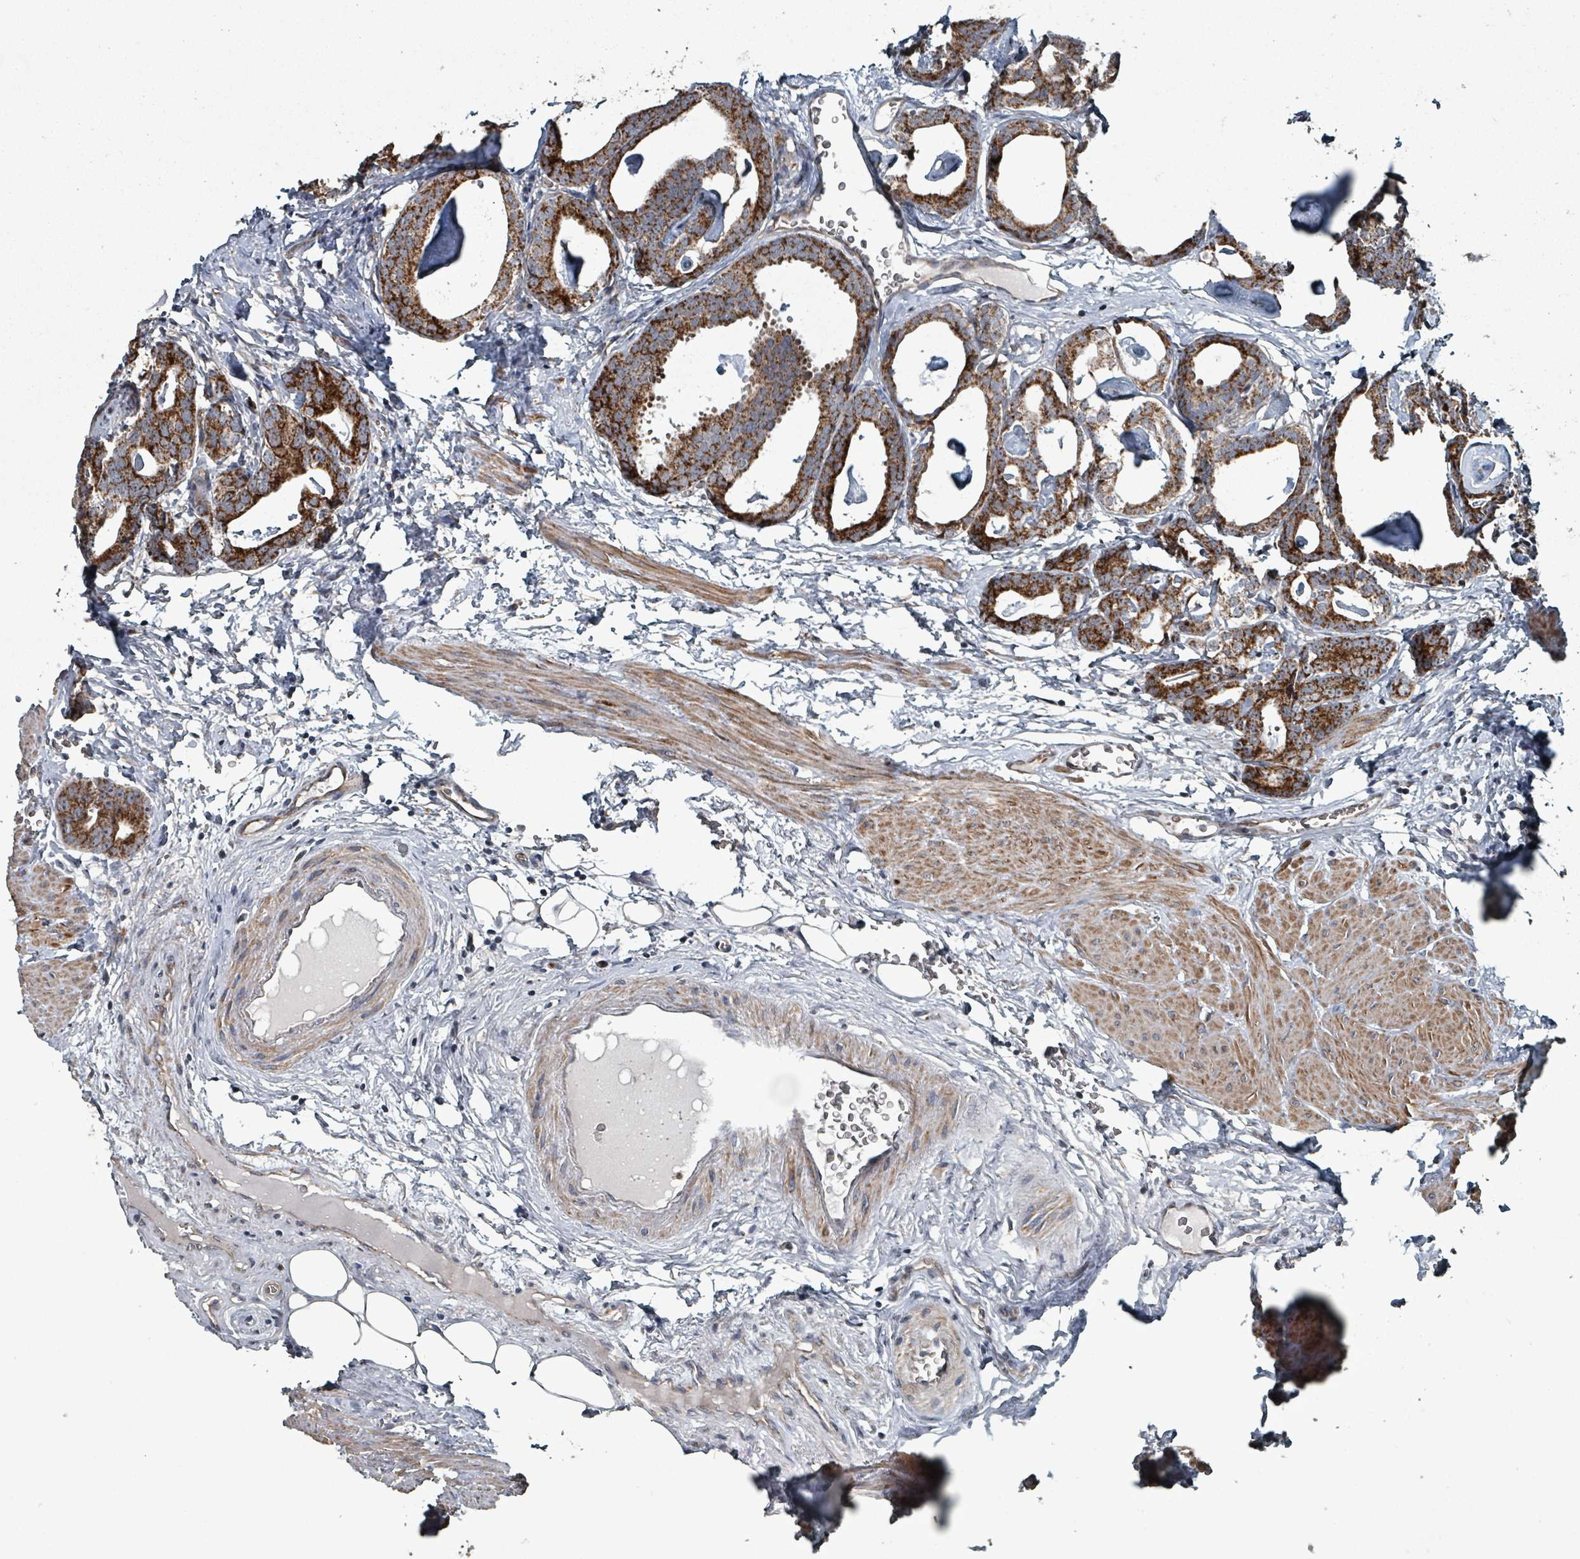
{"staining": {"intensity": "strong", "quantity": ">75%", "location": "cytoplasmic/membranous"}, "tissue": "prostate cancer", "cell_type": "Tumor cells", "image_type": "cancer", "snomed": [{"axis": "morphology", "description": "Adenocarcinoma, Low grade"}, {"axis": "topography", "description": "Prostate"}], "caption": "This image shows IHC staining of human prostate cancer, with high strong cytoplasmic/membranous staining in approximately >75% of tumor cells.", "gene": "MRPL4", "patient": {"sex": "male", "age": 71}}